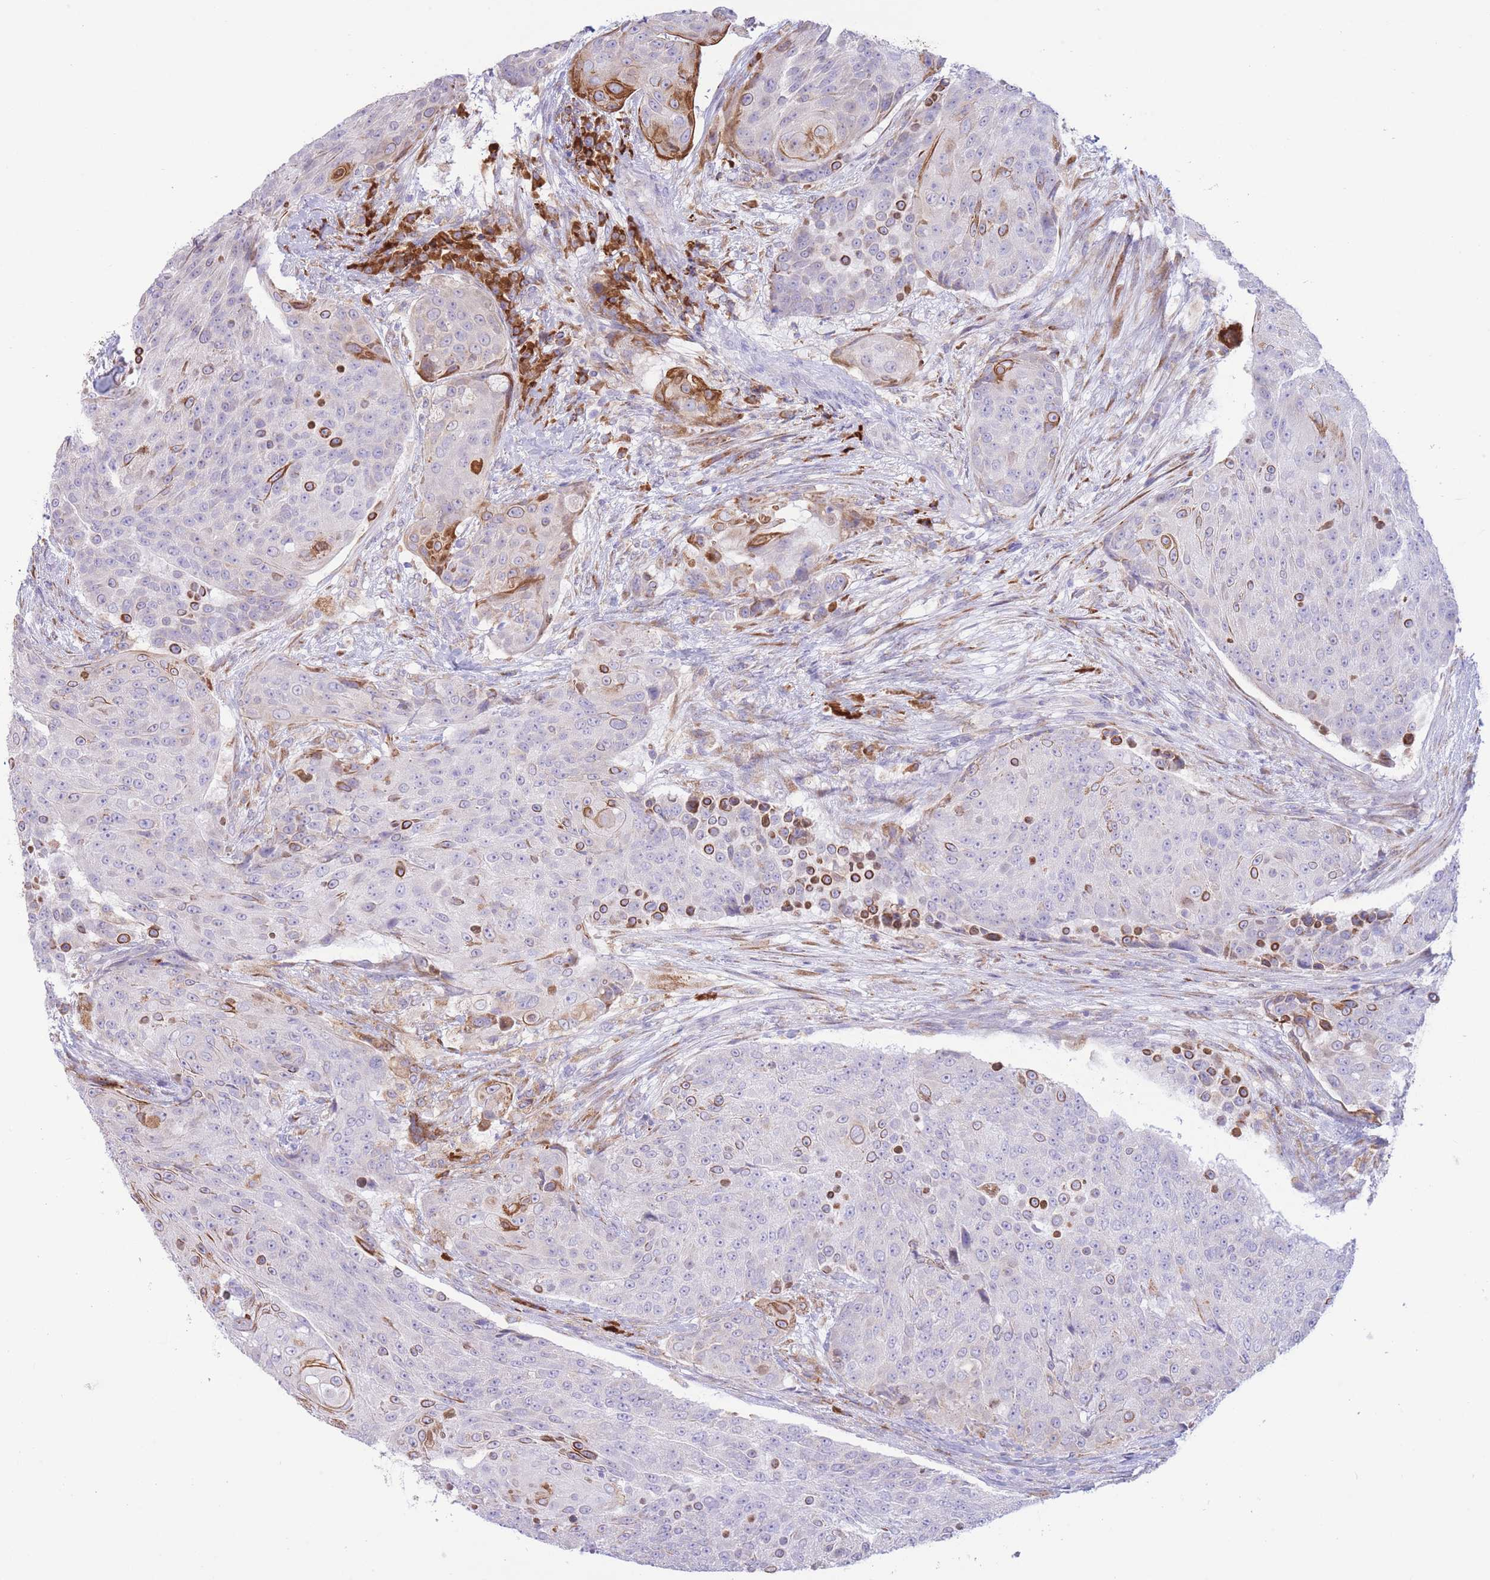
{"staining": {"intensity": "moderate", "quantity": "<25%", "location": "cytoplasmic/membranous"}, "tissue": "urothelial cancer", "cell_type": "Tumor cells", "image_type": "cancer", "snomed": [{"axis": "morphology", "description": "Urothelial carcinoma, High grade"}, {"axis": "topography", "description": "Urinary bladder"}], "caption": "The immunohistochemical stain shows moderate cytoplasmic/membranous staining in tumor cells of urothelial carcinoma (high-grade) tissue. (Stains: DAB in brown, nuclei in blue, Microscopy: brightfield microscopy at high magnification).", "gene": "MYDGF", "patient": {"sex": "female", "age": 63}}